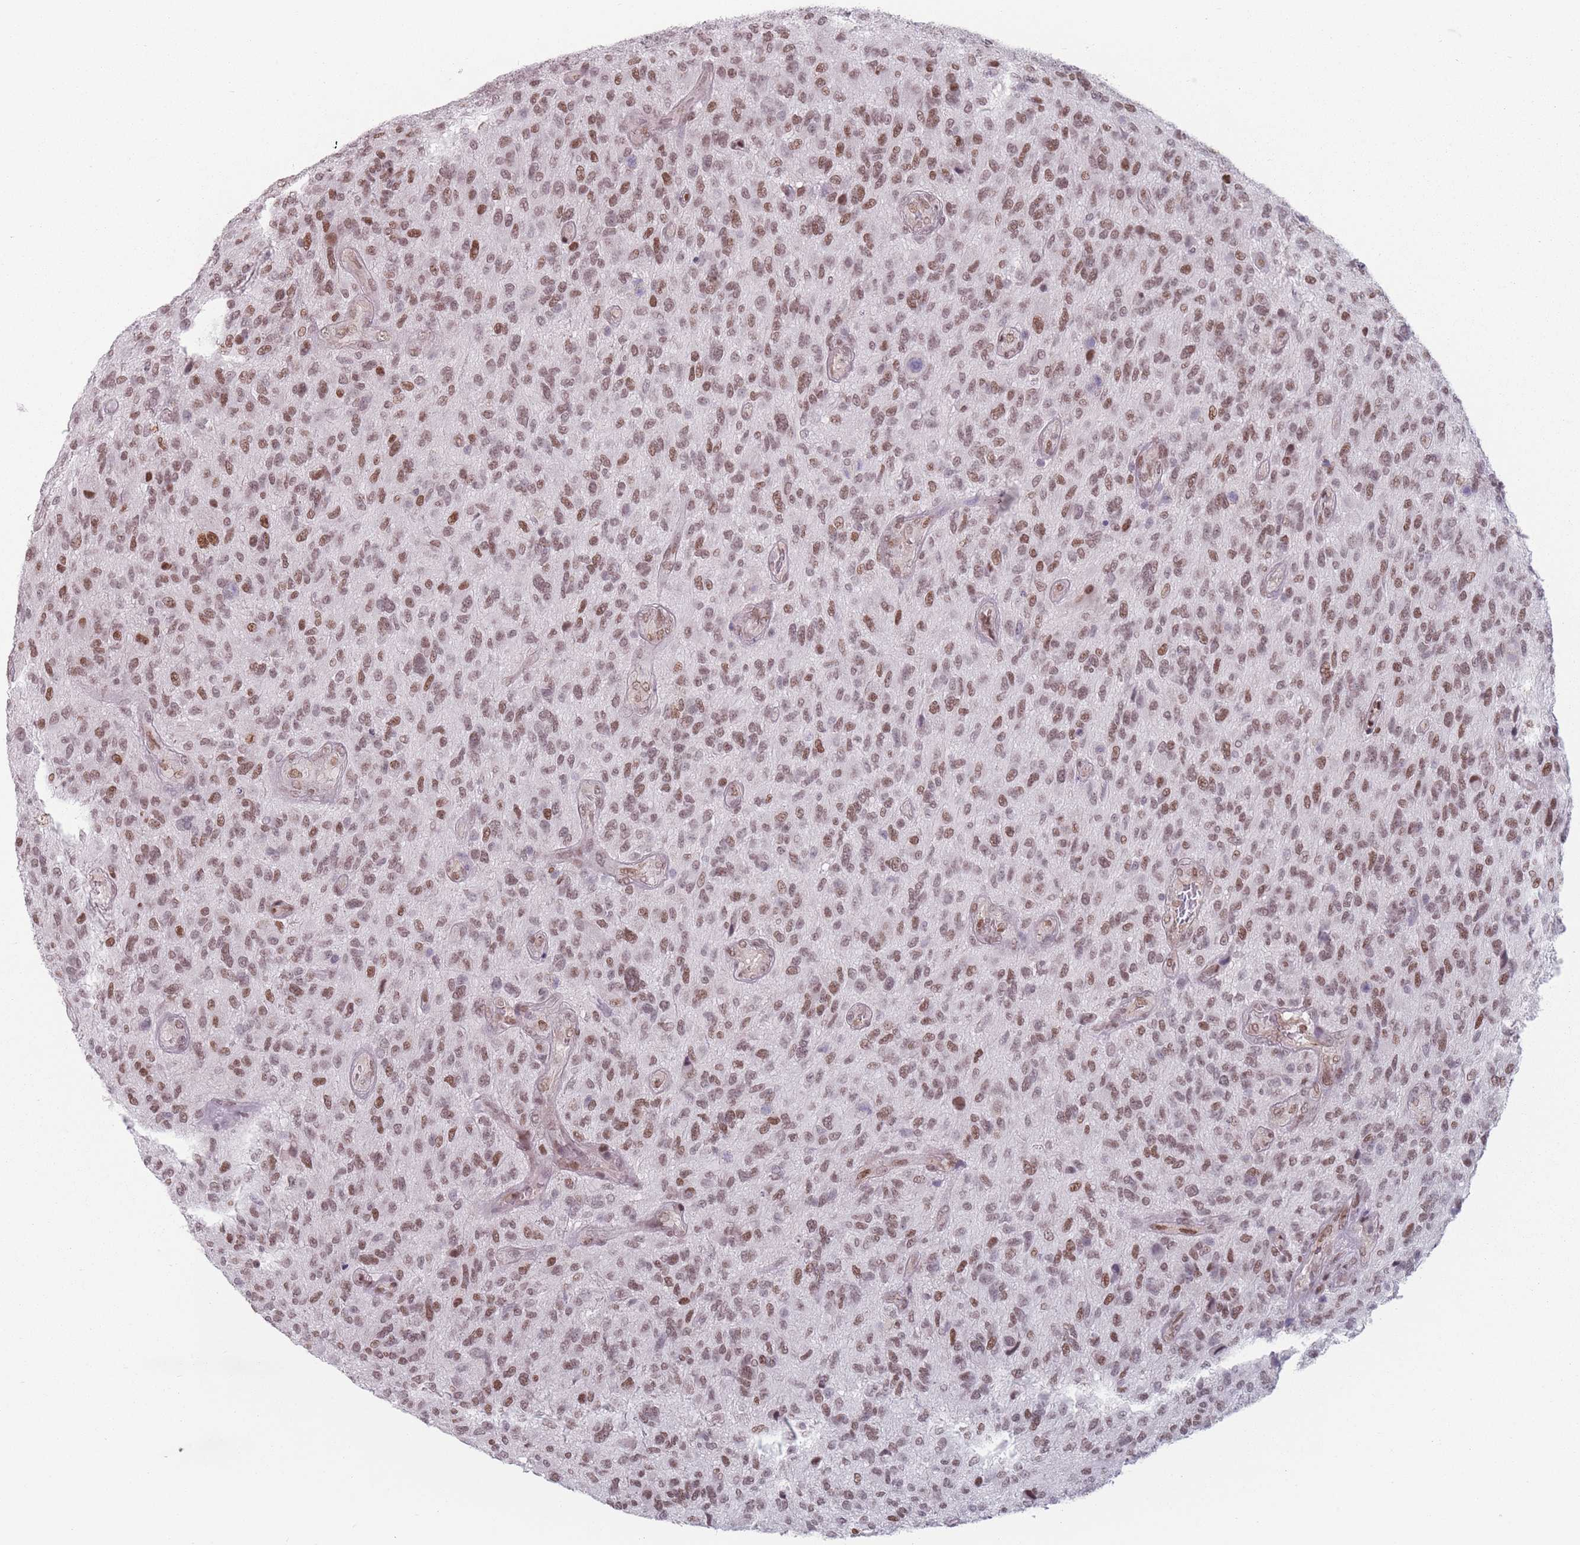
{"staining": {"intensity": "moderate", "quantity": ">75%", "location": "nuclear"}, "tissue": "glioma", "cell_type": "Tumor cells", "image_type": "cancer", "snomed": [{"axis": "morphology", "description": "Glioma, malignant, High grade"}, {"axis": "topography", "description": "Brain"}], "caption": "The micrograph displays a brown stain indicating the presence of a protein in the nuclear of tumor cells in glioma. Immunohistochemistry stains the protein in brown and the nuclei are stained blue.", "gene": "SH3BGRL2", "patient": {"sex": "male", "age": 47}}